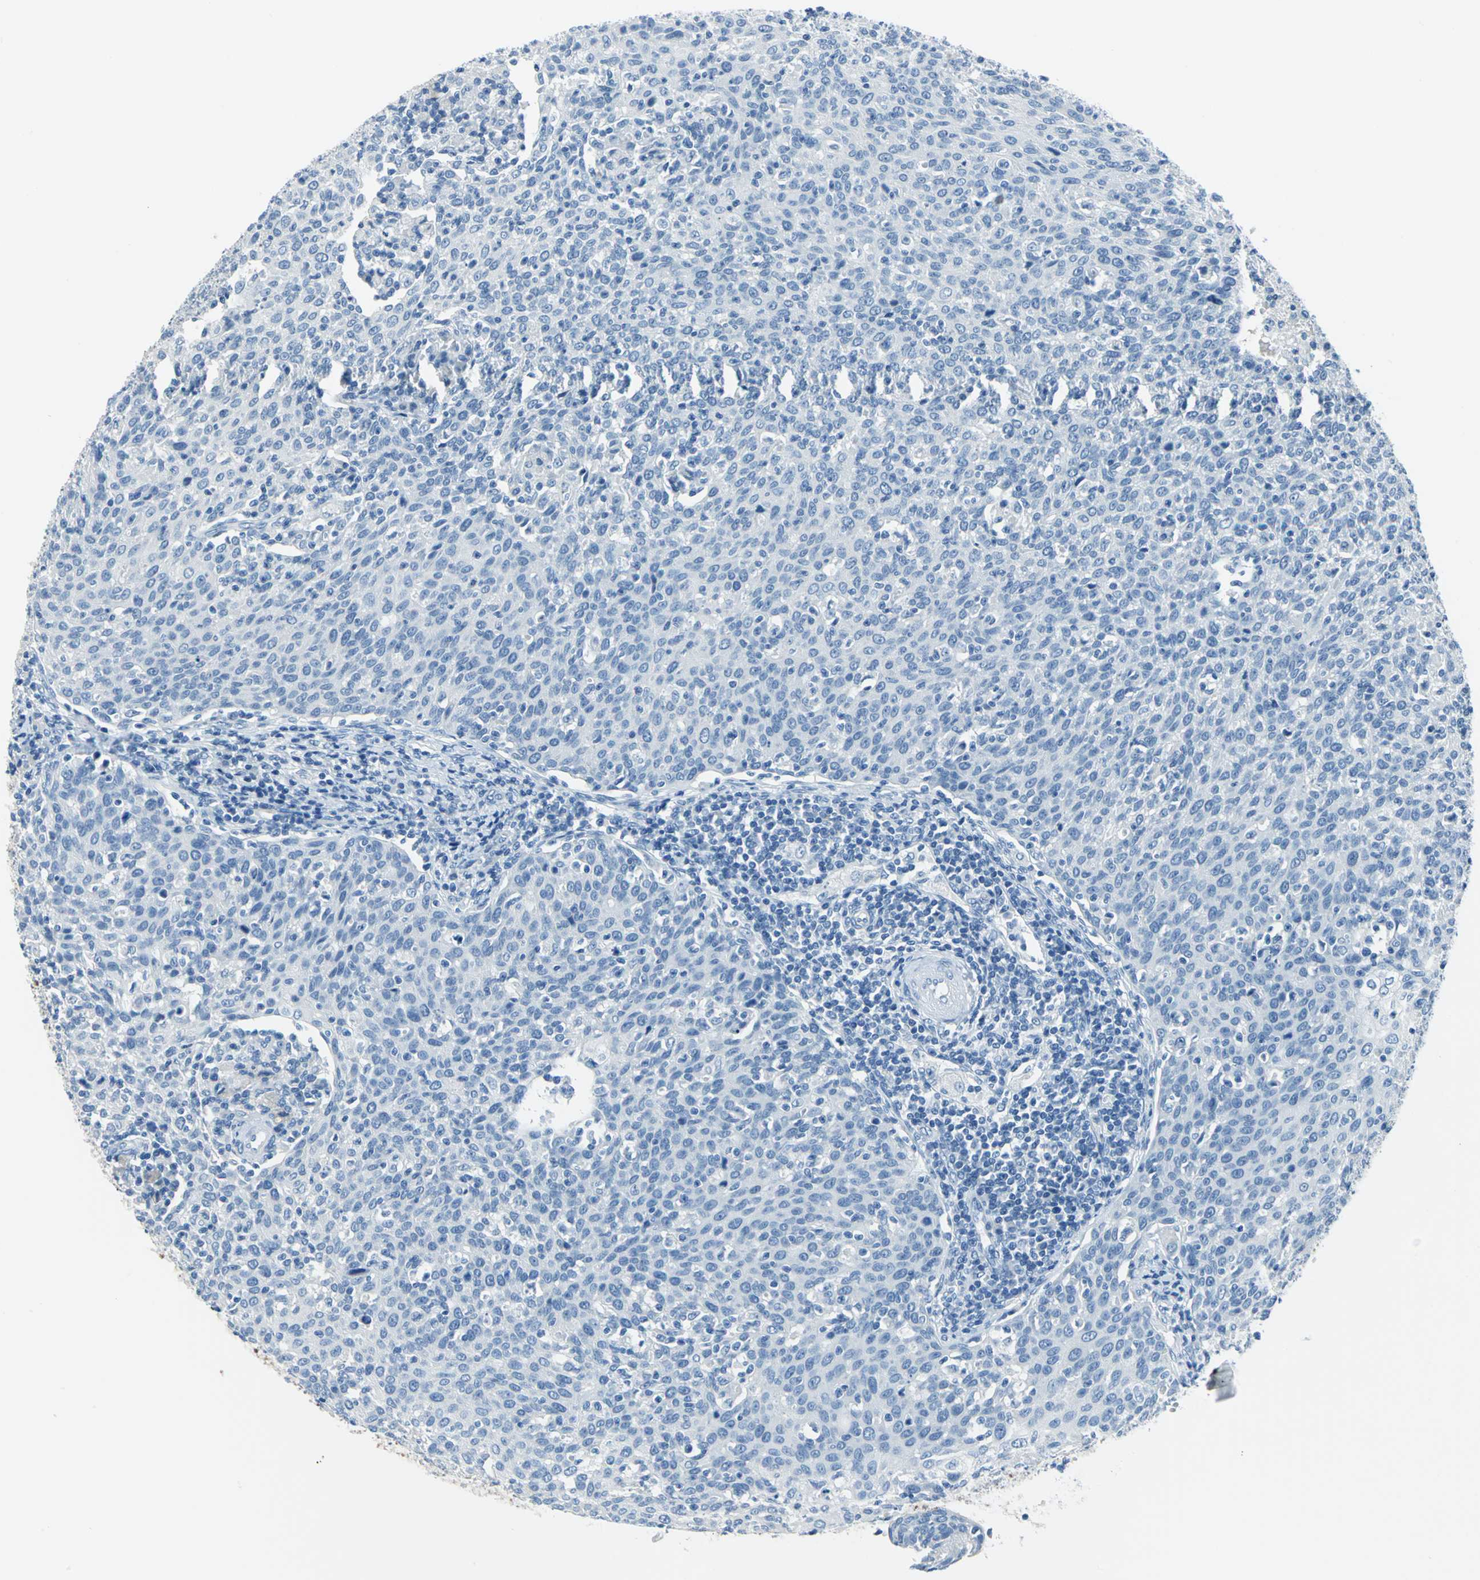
{"staining": {"intensity": "negative", "quantity": "none", "location": "none"}, "tissue": "cervical cancer", "cell_type": "Tumor cells", "image_type": "cancer", "snomed": [{"axis": "morphology", "description": "Squamous cell carcinoma, NOS"}, {"axis": "topography", "description": "Cervix"}], "caption": "There is no significant positivity in tumor cells of cervical squamous cell carcinoma. (Stains: DAB immunohistochemistry with hematoxylin counter stain, Microscopy: brightfield microscopy at high magnification).", "gene": "PKLR", "patient": {"sex": "female", "age": 38}}